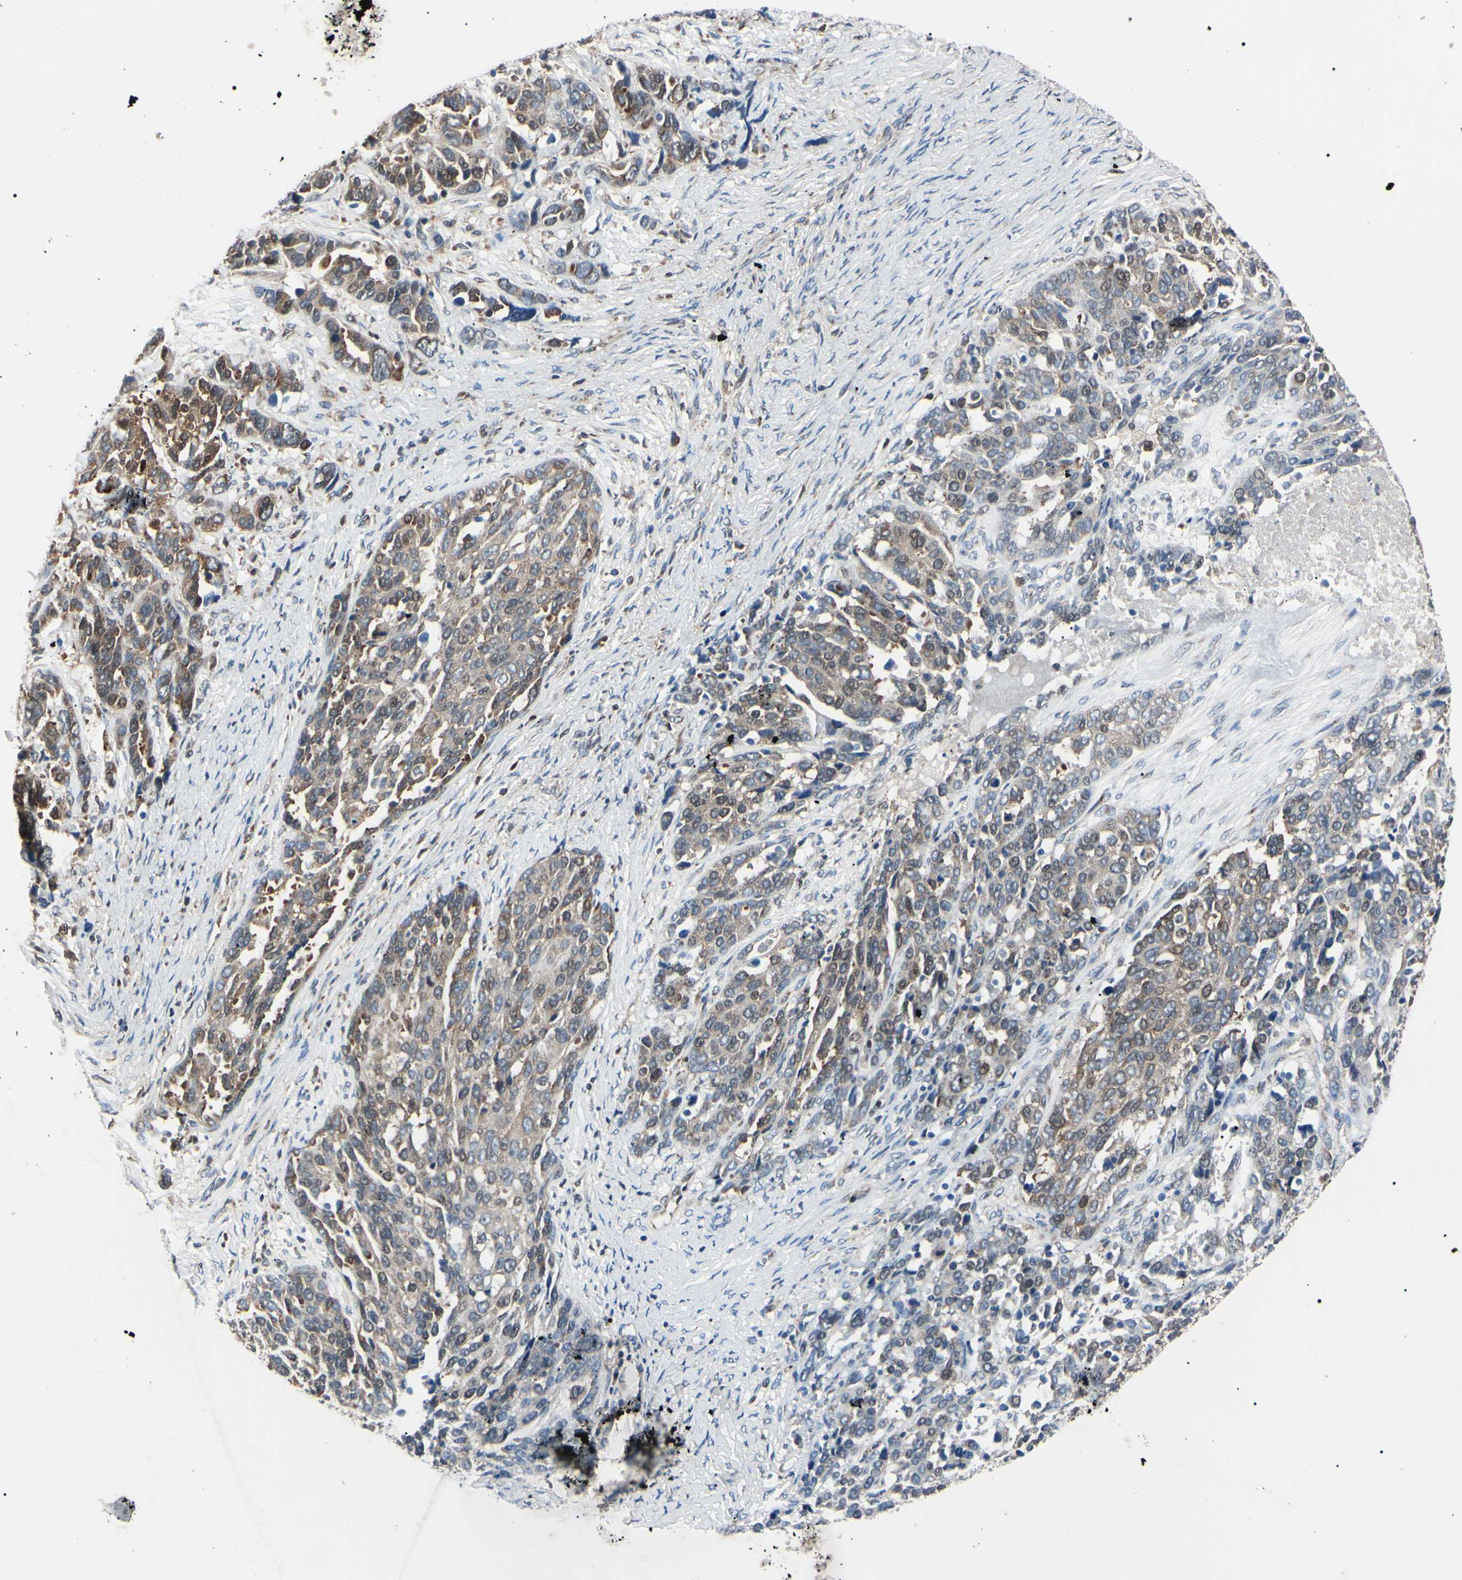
{"staining": {"intensity": "strong", "quantity": "<25%", "location": "cytoplasmic/membranous,nuclear"}, "tissue": "ovarian cancer", "cell_type": "Tumor cells", "image_type": "cancer", "snomed": [{"axis": "morphology", "description": "Cystadenocarcinoma, serous, NOS"}, {"axis": "topography", "description": "Ovary"}], "caption": "Brown immunohistochemical staining in ovarian serous cystadenocarcinoma displays strong cytoplasmic/membranous and nuclear positivity in approximately <25% of tumor cells.", "gene": "MAPRE1", "patient": {"sex": "female", "age": 44}}